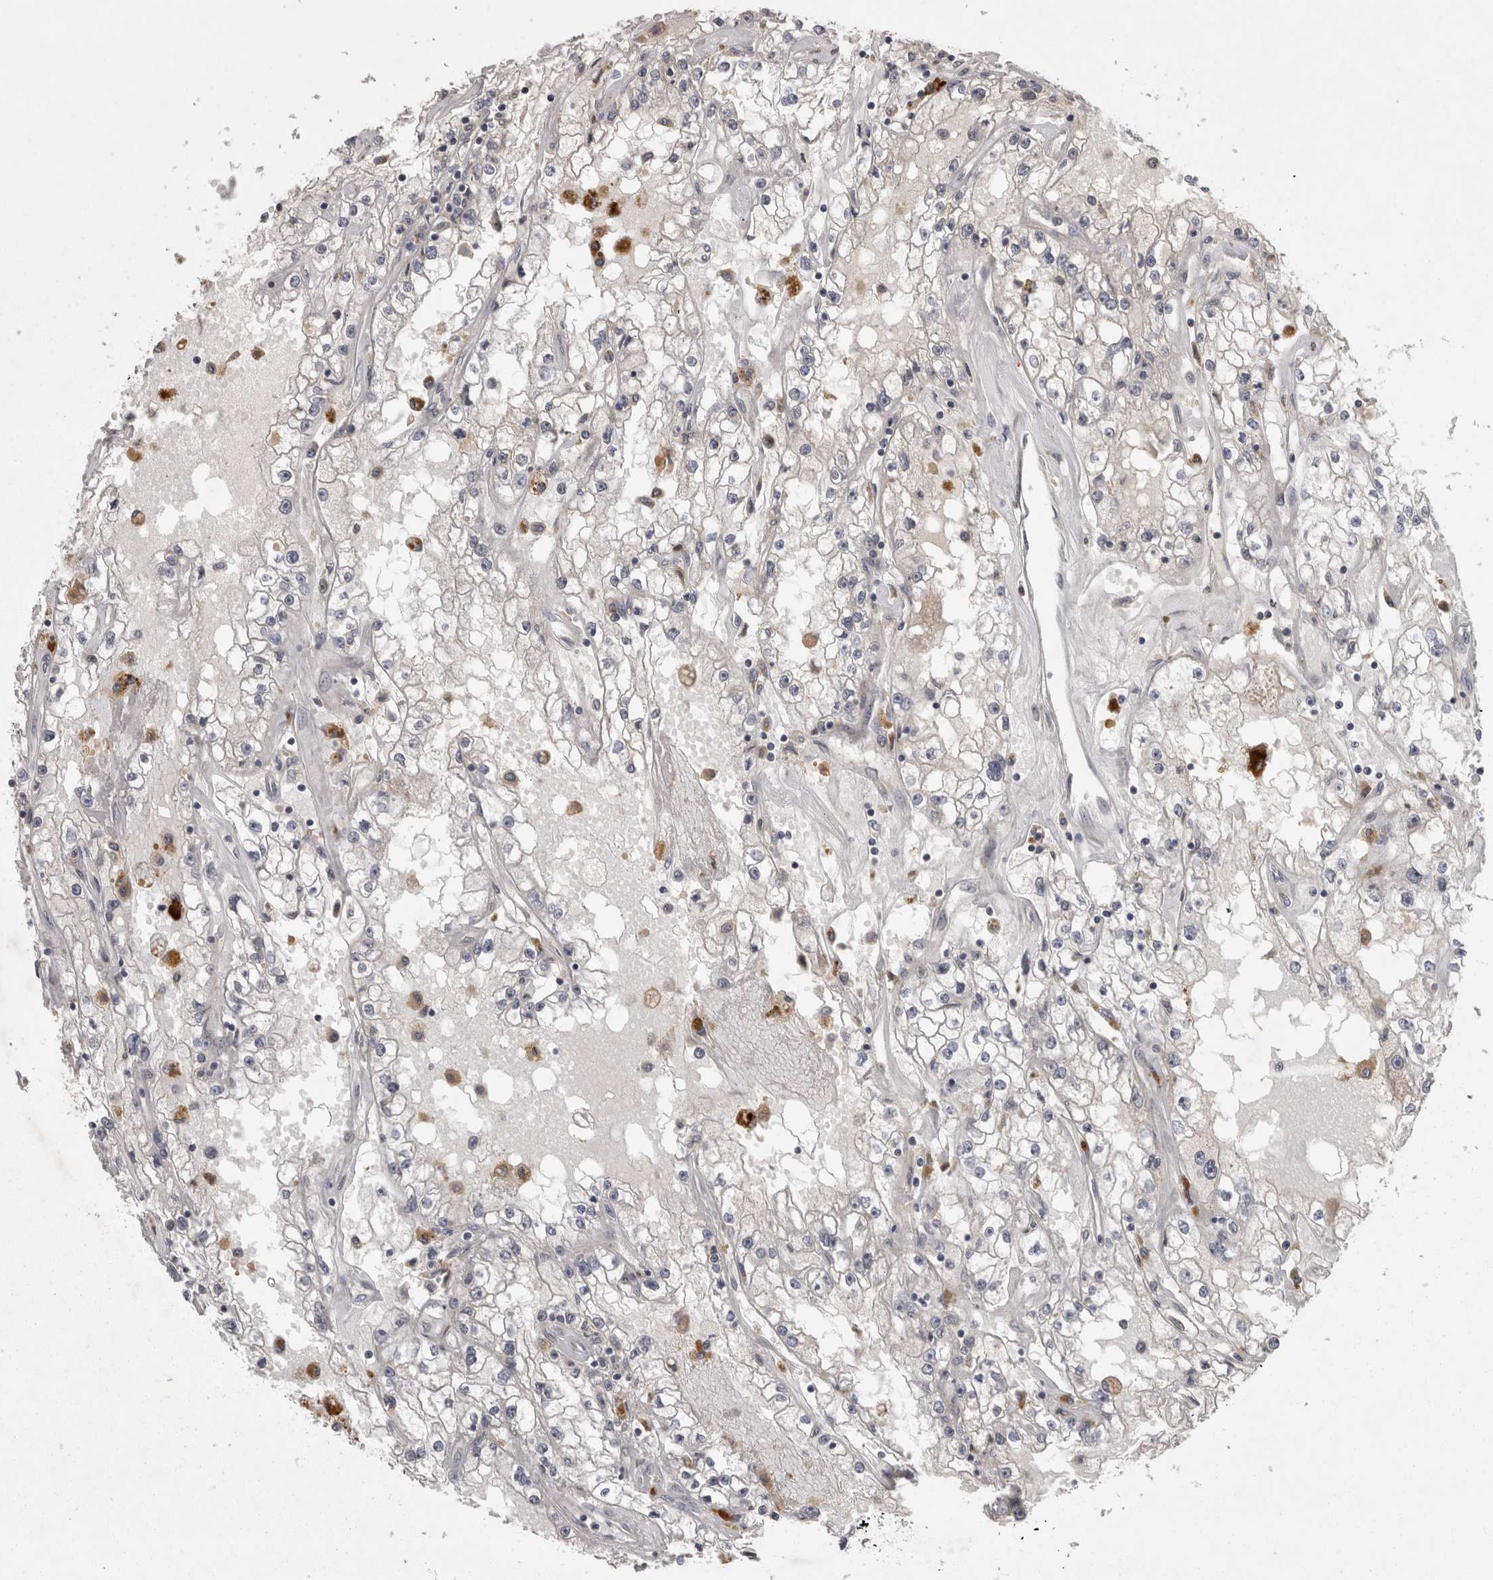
{"staining": {"intensity": "negative", "quantity": "none", "location": "none"}, "tissue": "renal cancer", "cell_type": "Tumor cells", "image_type": "cancer", "snomed": [{"axis": "morphology", "description": "Adenocarcinoma, NOS"}, {"axis": "topography", "description": "Kidney"}], "caption": "An immunohistochemistry image of renal adenocarcinoma is shown. There is no staining in tumor cells of renal adenocarcinoma. The staining was performed using DAB (3,3'-diaminobenzidine) to visualize the protein expression in brown, while the nuclei were stained in blue with hematoxylin (Magnification: 20x).", "gene": "PCM1", "patient": {"sex": "male", "age": 56}}